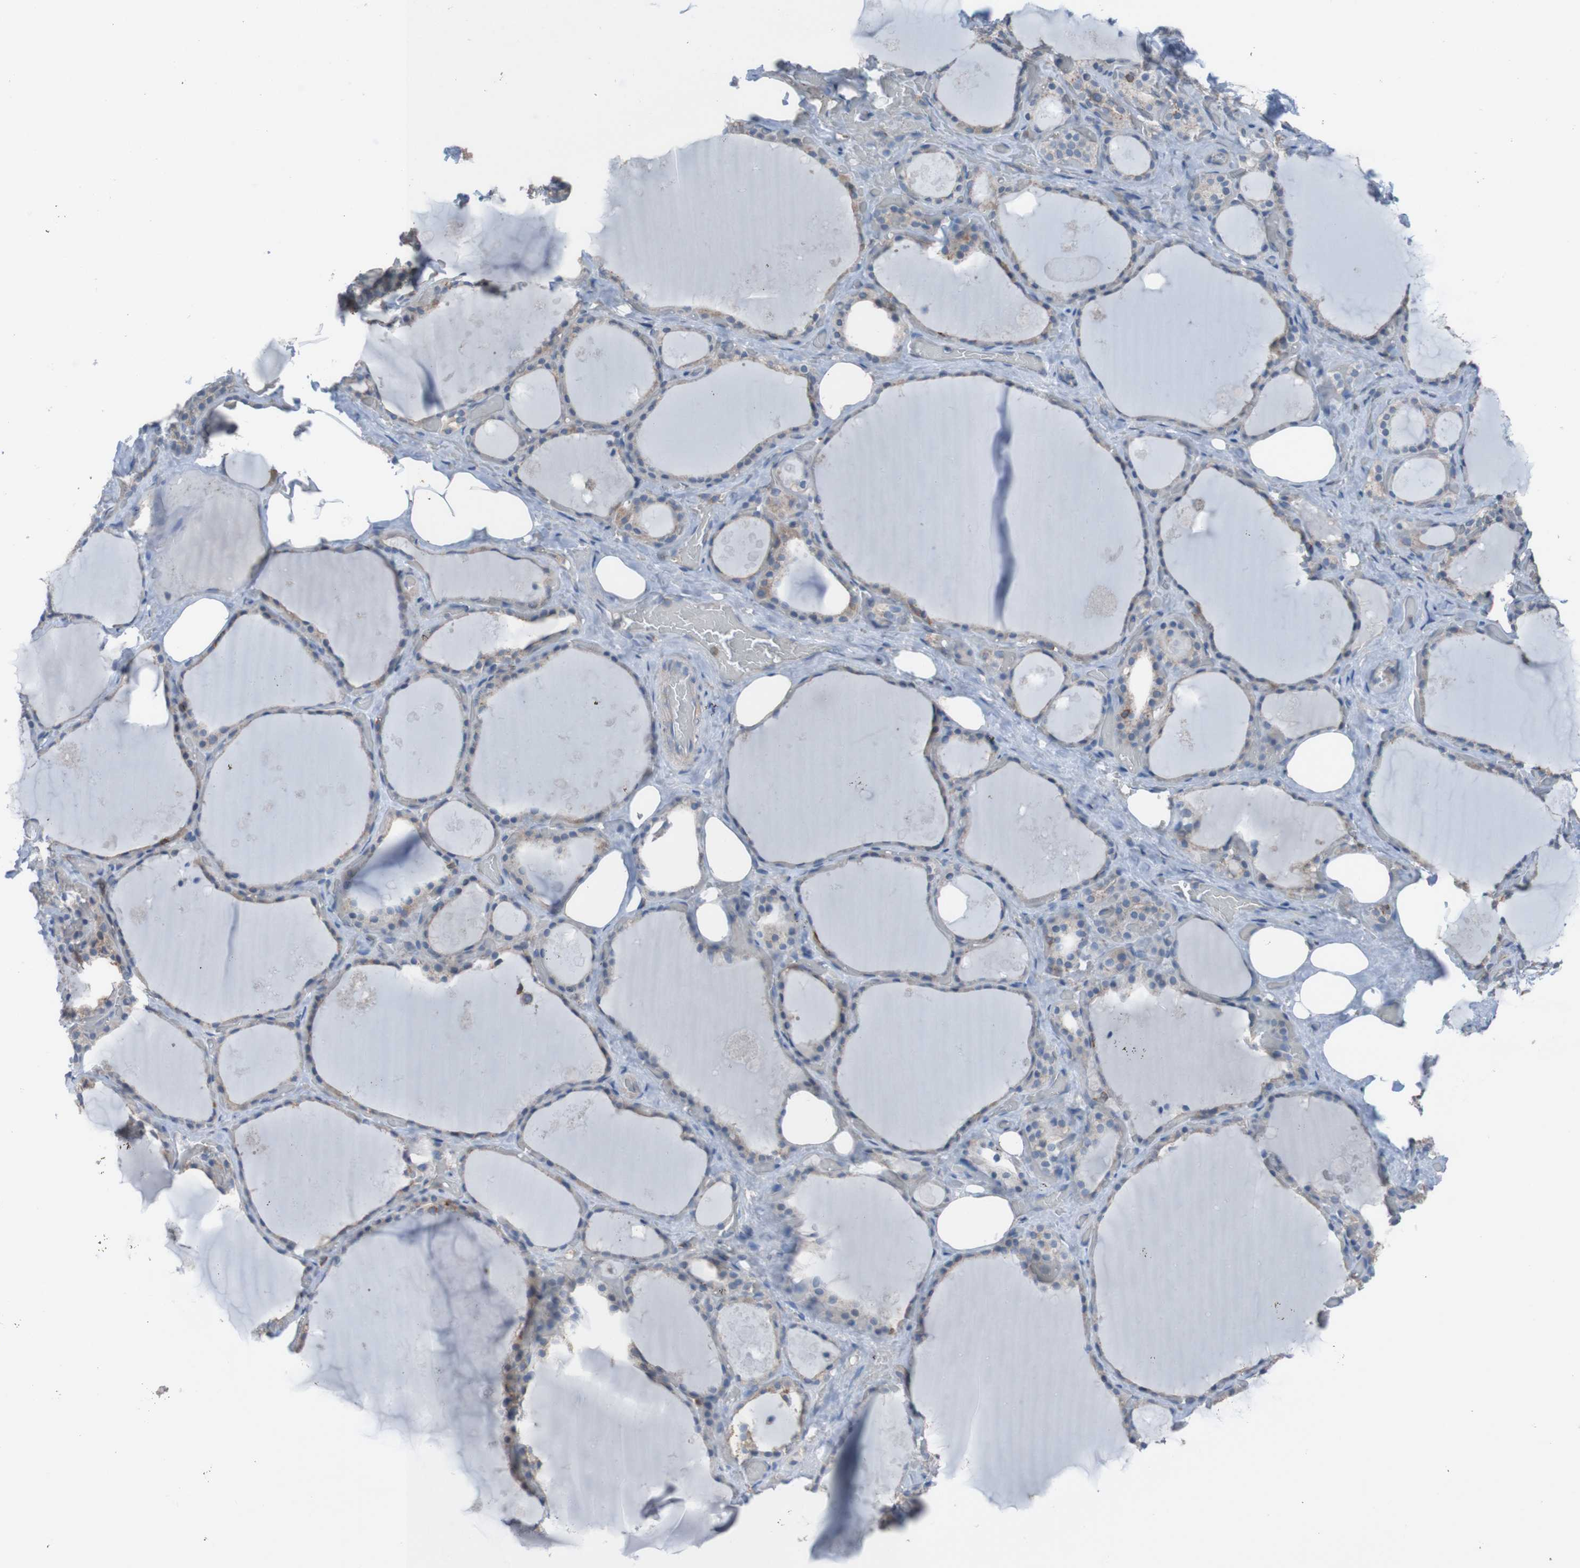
{"staining": {"intensity": "moderate", "quantity": ">75%", "location": "cytoplasmic/membranous"}, "tissue": "thyroid gland", "cell_type": "Glandular cells", "image_type": "normal", "snomed": [{"axis": "morphology", "description": "Normal tissue, NOS"}, {"axis": "topography", "description": "Thyroid gland"}], "caption": "Immunohistochemical staining of benign human thyroid gland displays moderate cytoplasmic/membranous protein positivity in about >75% of glandular cells. (Stains: DAB (3,3'-diaminobenzidine) in brown, nuclei in blue, Microscopy: brightfield microscopy at high magnification).", "gene": "MINAR1", "patient": {"sex": "male", "age": 61}}